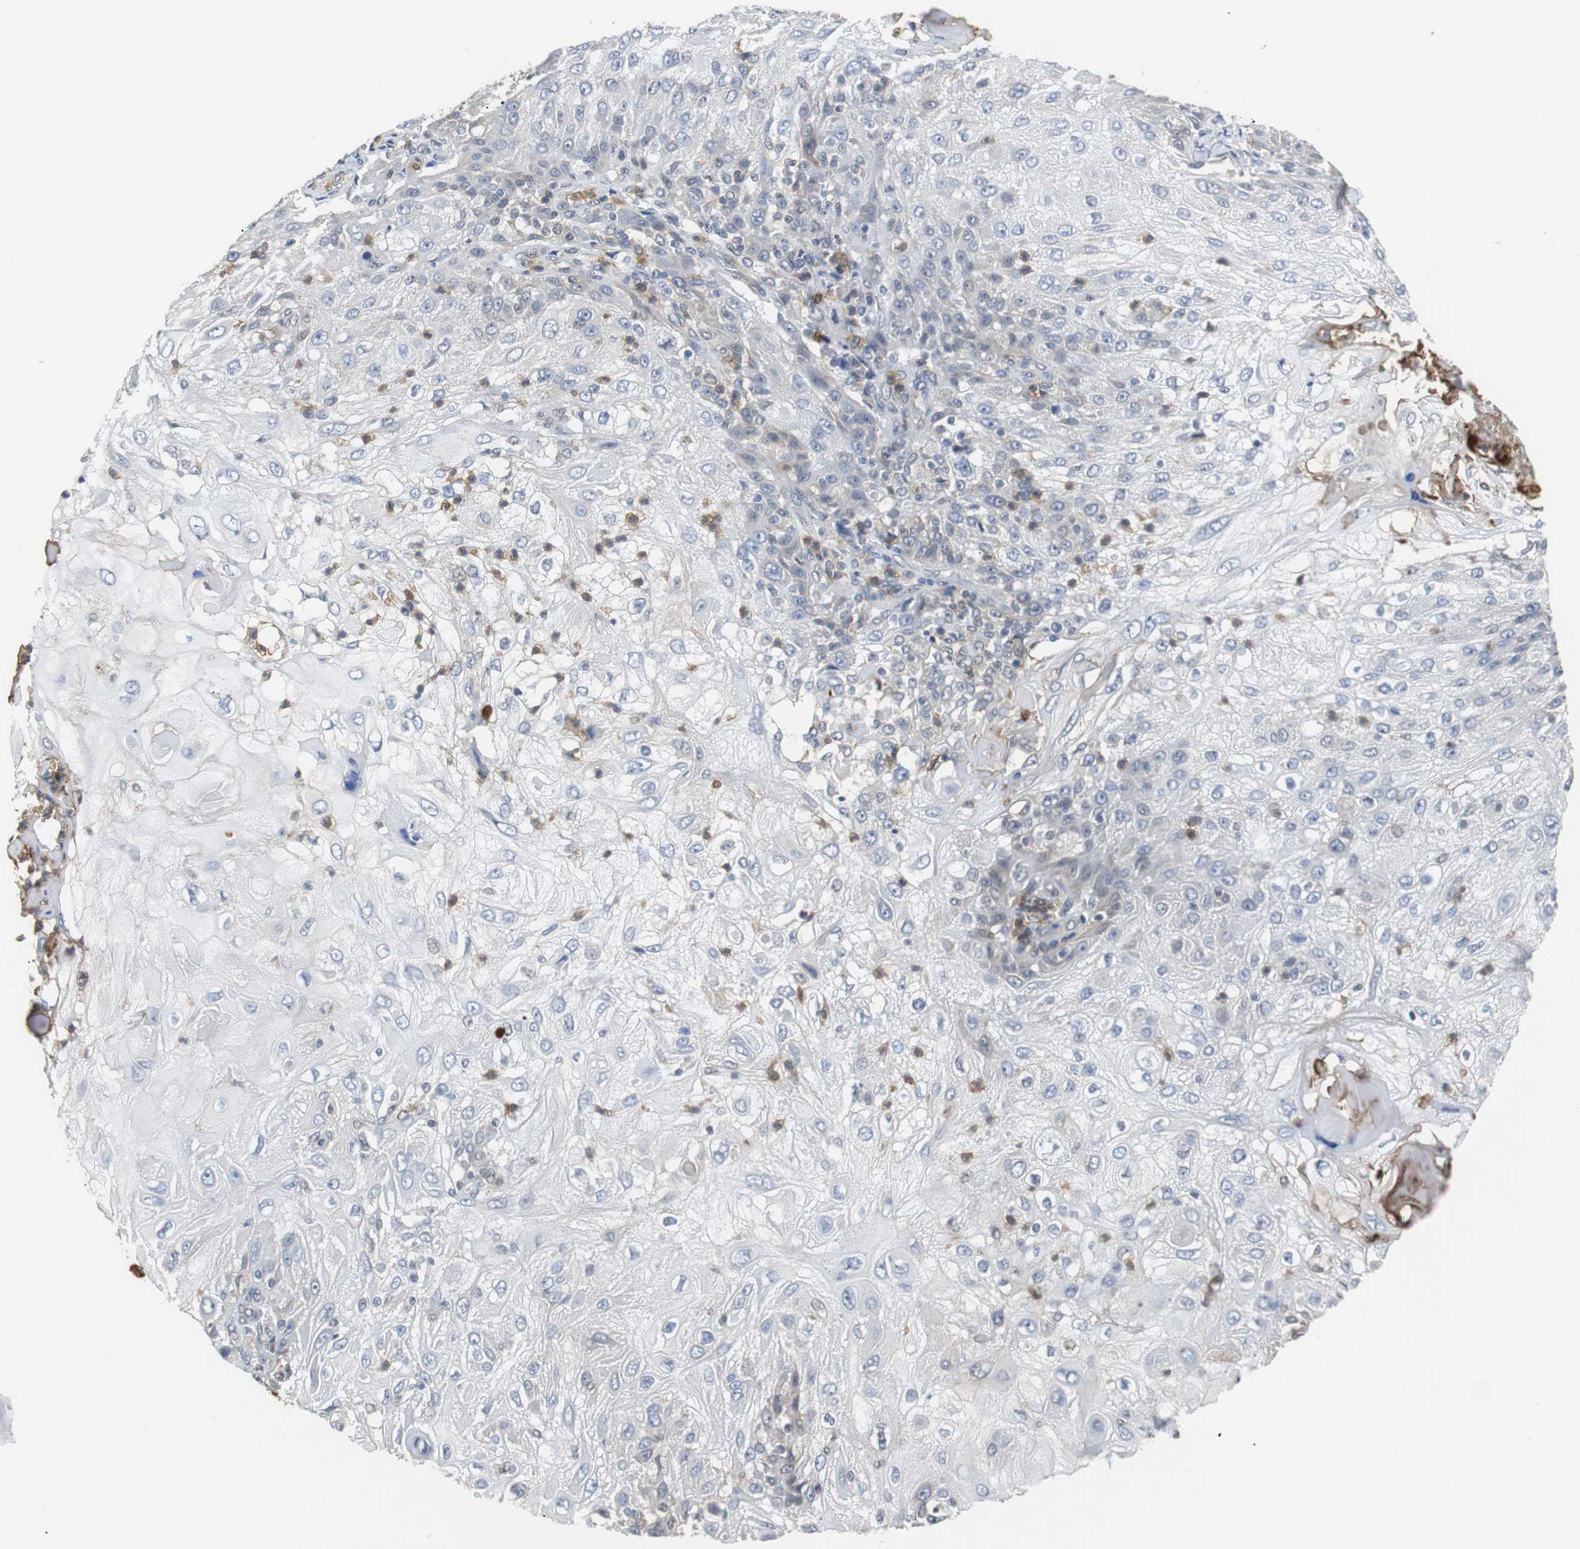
{"staining": {"intensity": "negative", "quantity": "none", "location": "none"}, "tissue": "skin cancer", "cell_type": "Tumor cells", "image_type": "cancer", "snomed": [{"axis": "morphology", "description": "Normal tissue, NOS"}, {"axis": "morphology", "description": "Squamous cell carcinoma, NOS"}, {"axis": "topography", "description": "Skin"}], "caption": "High magnification brightfield microscopy of skin cancer (squamous cell carcinoma) stained with DAB (brown) and counterstained with hematoxylin (blue): tumor cells show no significant staining.", "gene": "SIRT1", "patient": {"sex": "female", "age": 83}}